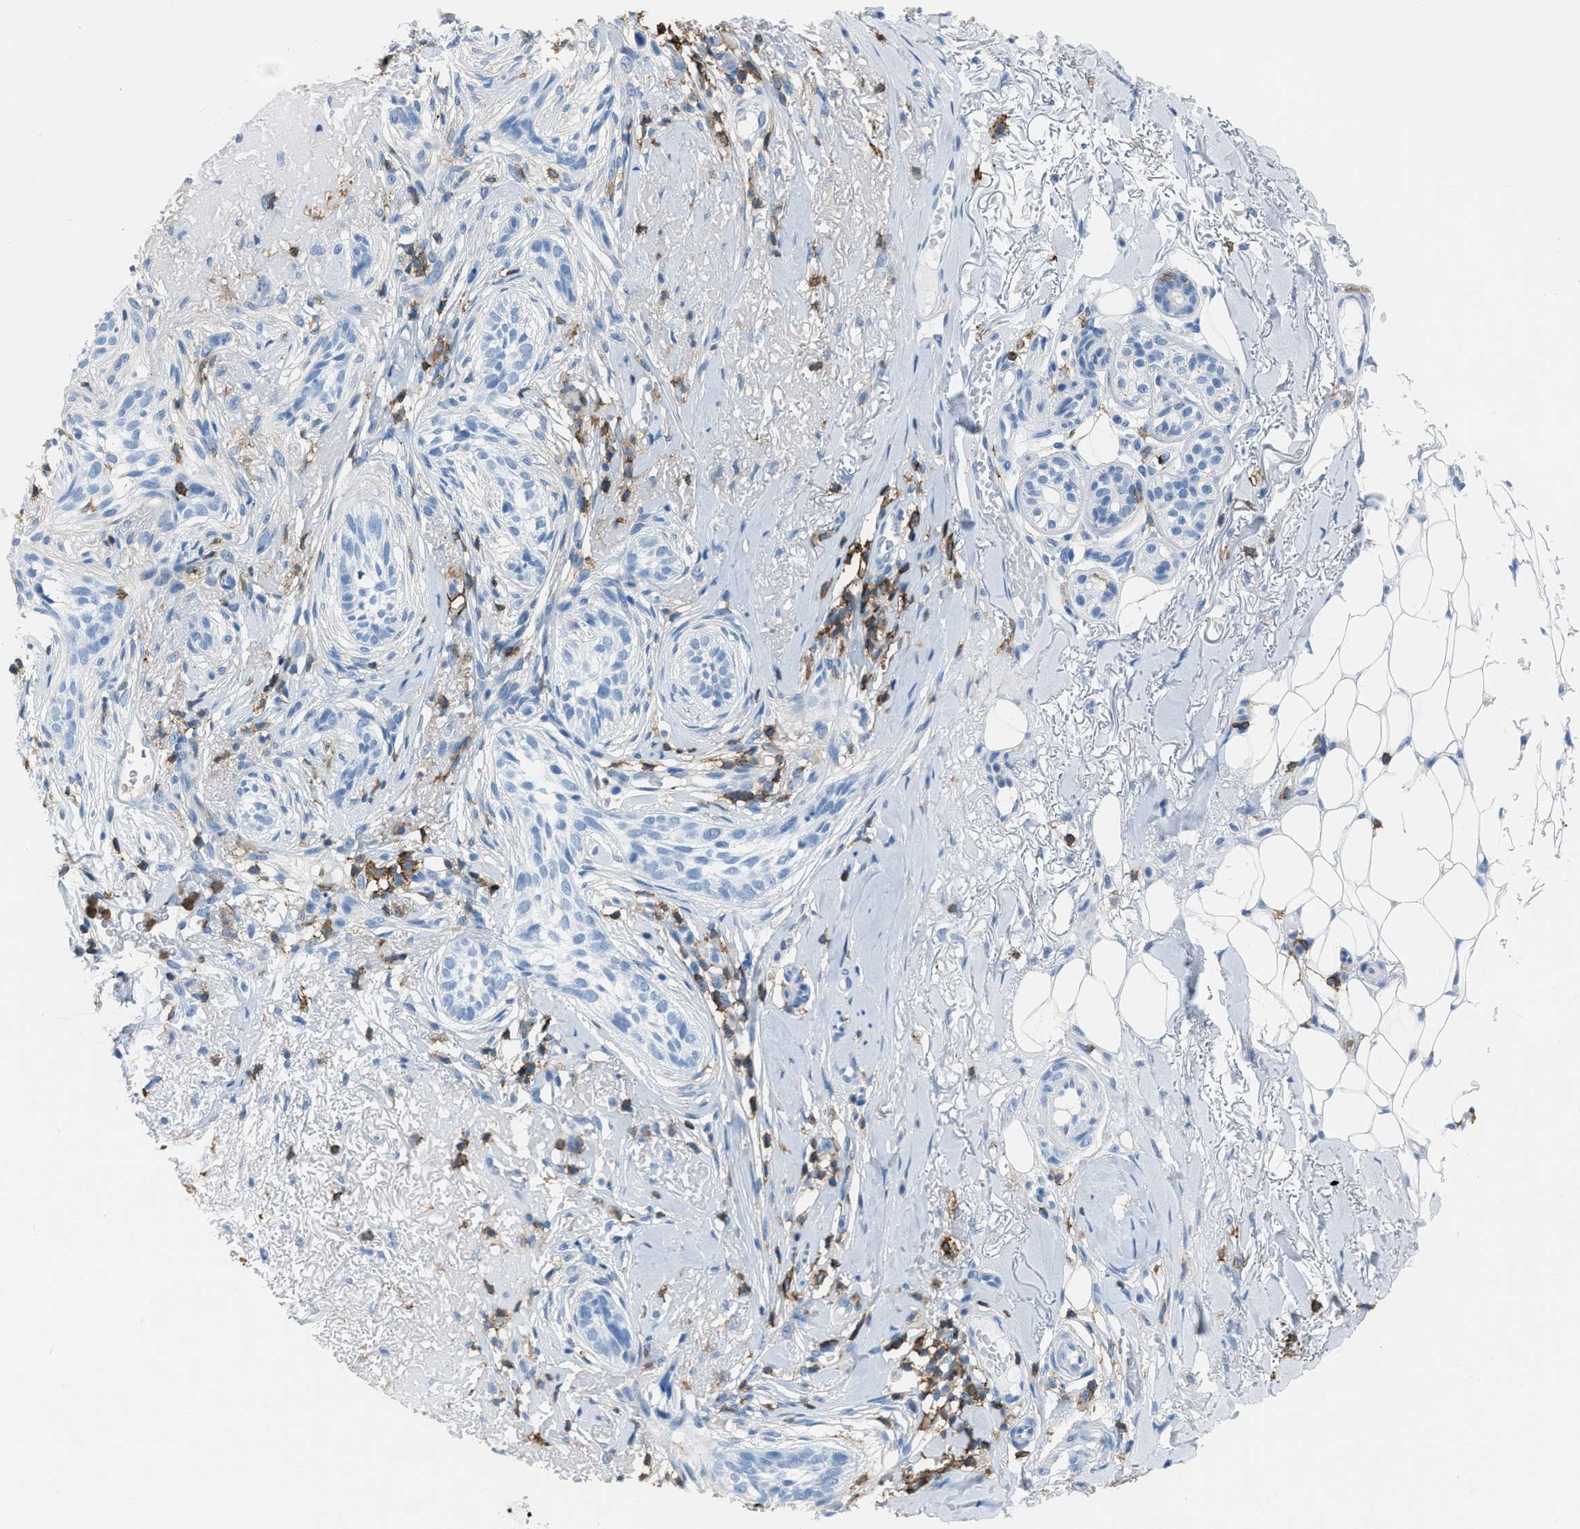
{"staining": {"intensity": "negative", "quantity": "none", "location": "none"}, "tissue": "skin cancer", "cell_type": "Tumor cells", "image_type": "cancer", "snomed": [{"axis": "morphology", "description": "Basal cell carcinoma"}, {"axis": "topography", "description": "Skin"}], "caption": "IHC photomicrograph of skin cancer stained for a protein (brown), which demonstrates no positivity in tumor cells.", "gene": "LSP1", "patient": {"sex": "female", "age": 88}}